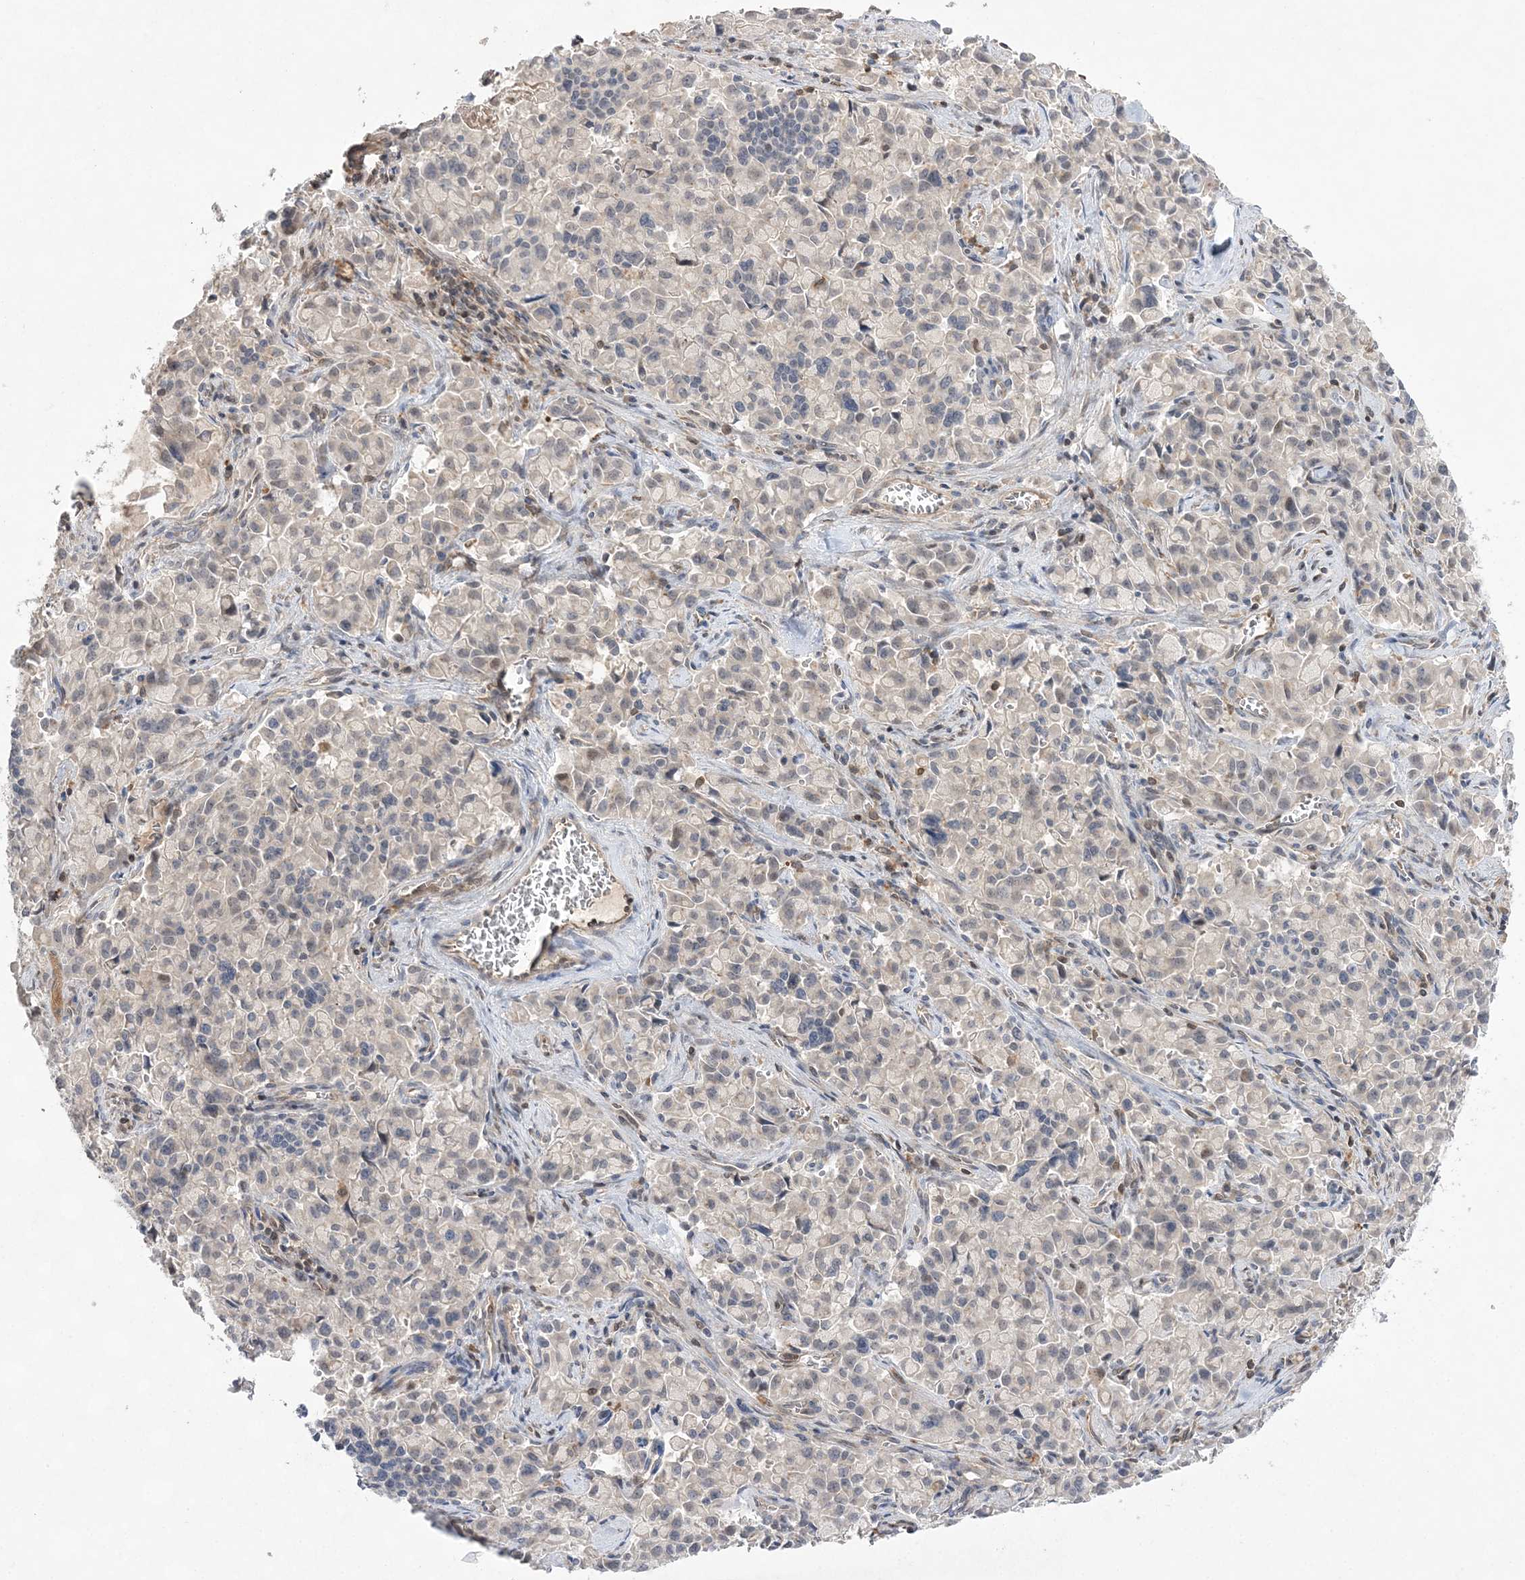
{"staining": {"intensity": "negative", "quantity": "none", "location": "none"}, "tissue": "pancreatic cancer", "cell_type": "Tumor cells", "image_type": "cancer", "snomed": [{"axis": "morphology", "description": "Adenocarcinoma, NOS"}, {"axis": "topography", "description": "Pancreas"}], "caption": "There is no significant expression in tumor cells of pancreatic adenocarcinoma. Nuclei are stained in blue.", "gene": "TMEM132B", "patient": {"sex": "male", "age": 65}}